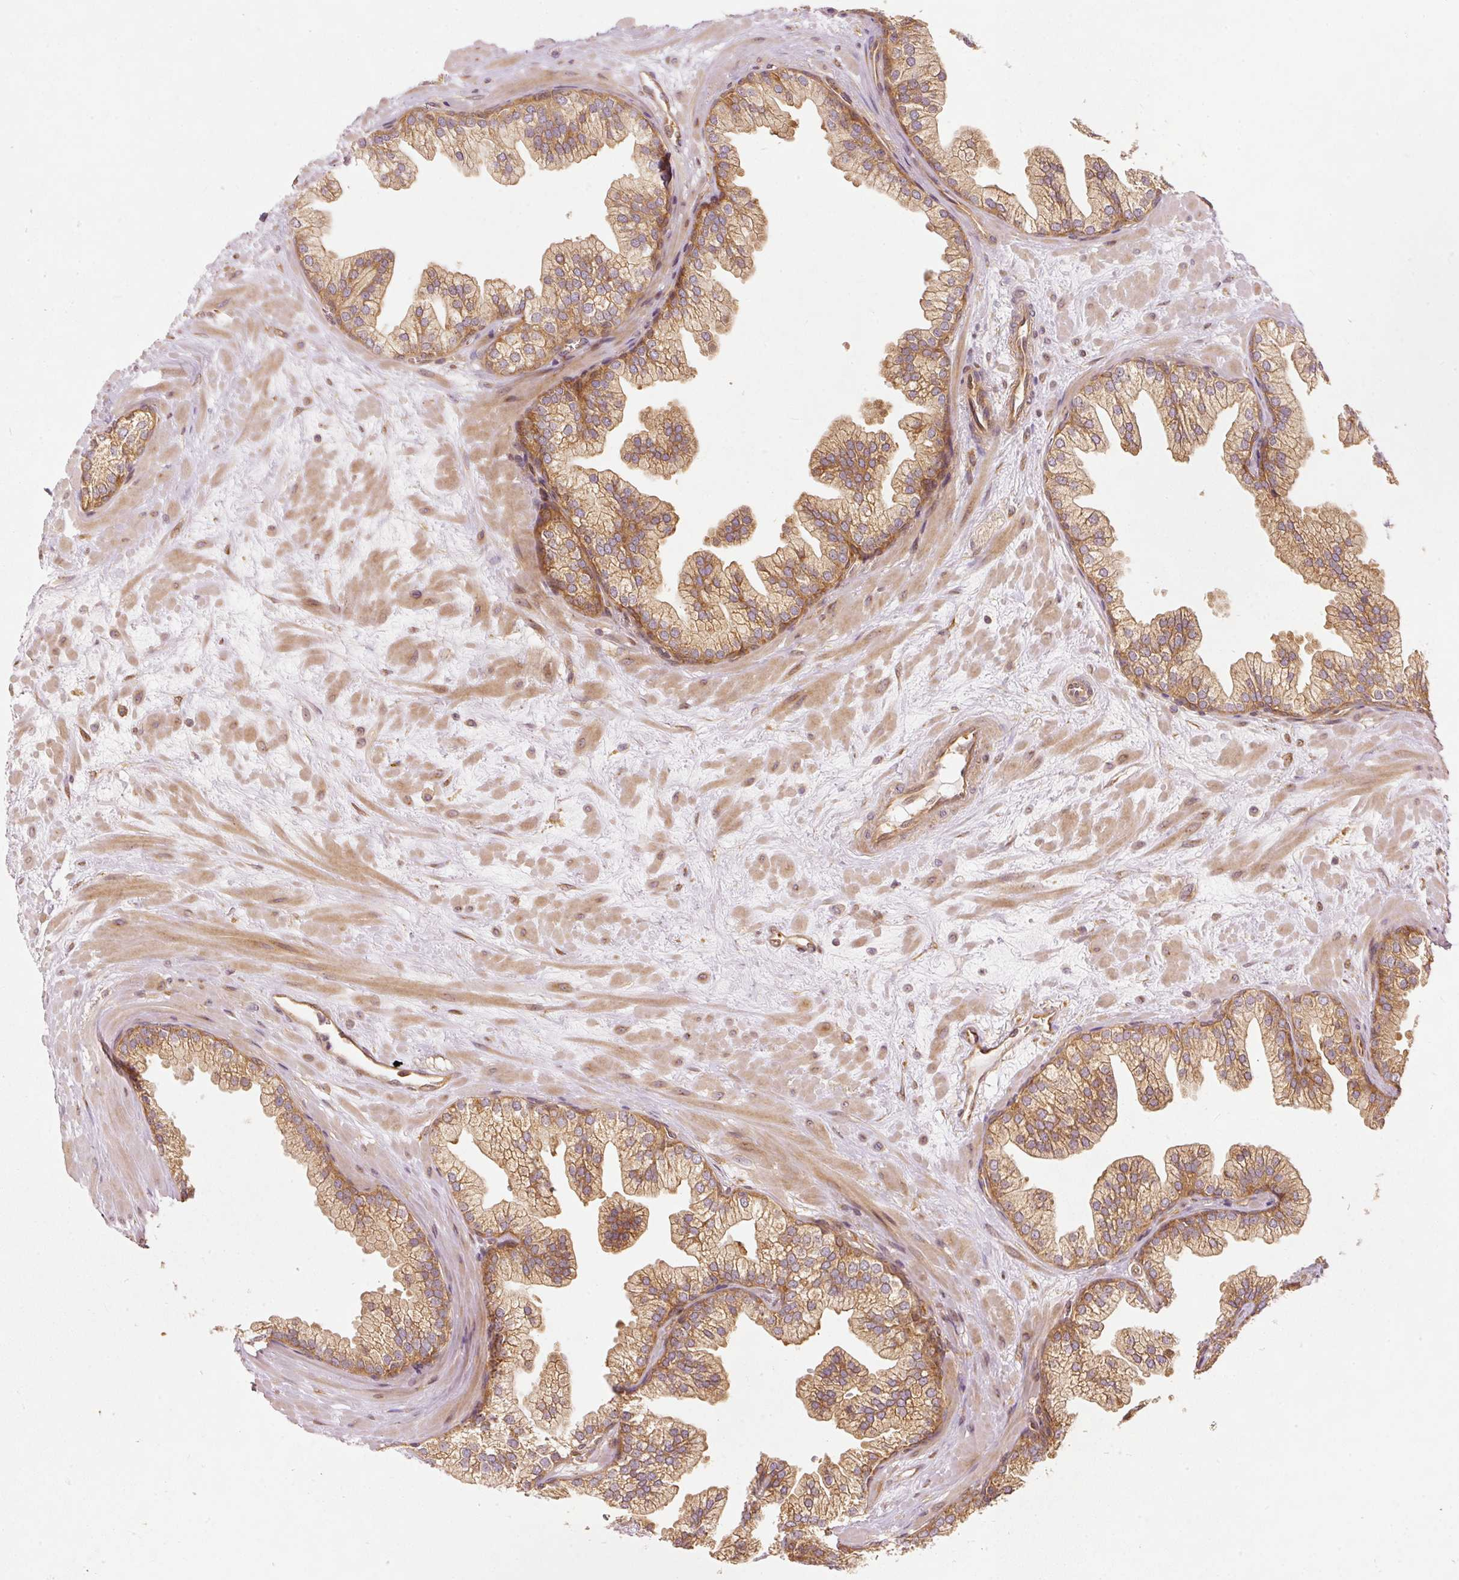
{"staining": {"intensity": "moderate", "quantity": ">75%", "location": "cytoplasmic/membranous"}, "tissue": "prostate", "cell_type": "Glandular cells", "image_type": "normal", "snomed": [{"axis": "morphology", "description": "Normal tissue, NOS"}, {"axis": "topography", "description": "Prostate"}, {"axis": "topography", "description": "Peripheral nerve tissue"}], "caption": "Glandular cells demonstrate medium levels of moderate cytoplasmic/membranous staining in about >75% of cells in benign prostate. Nuclei are stained in blue.", "gene": "EIF3B", "patient": {"sex": "male", "age": 61}}